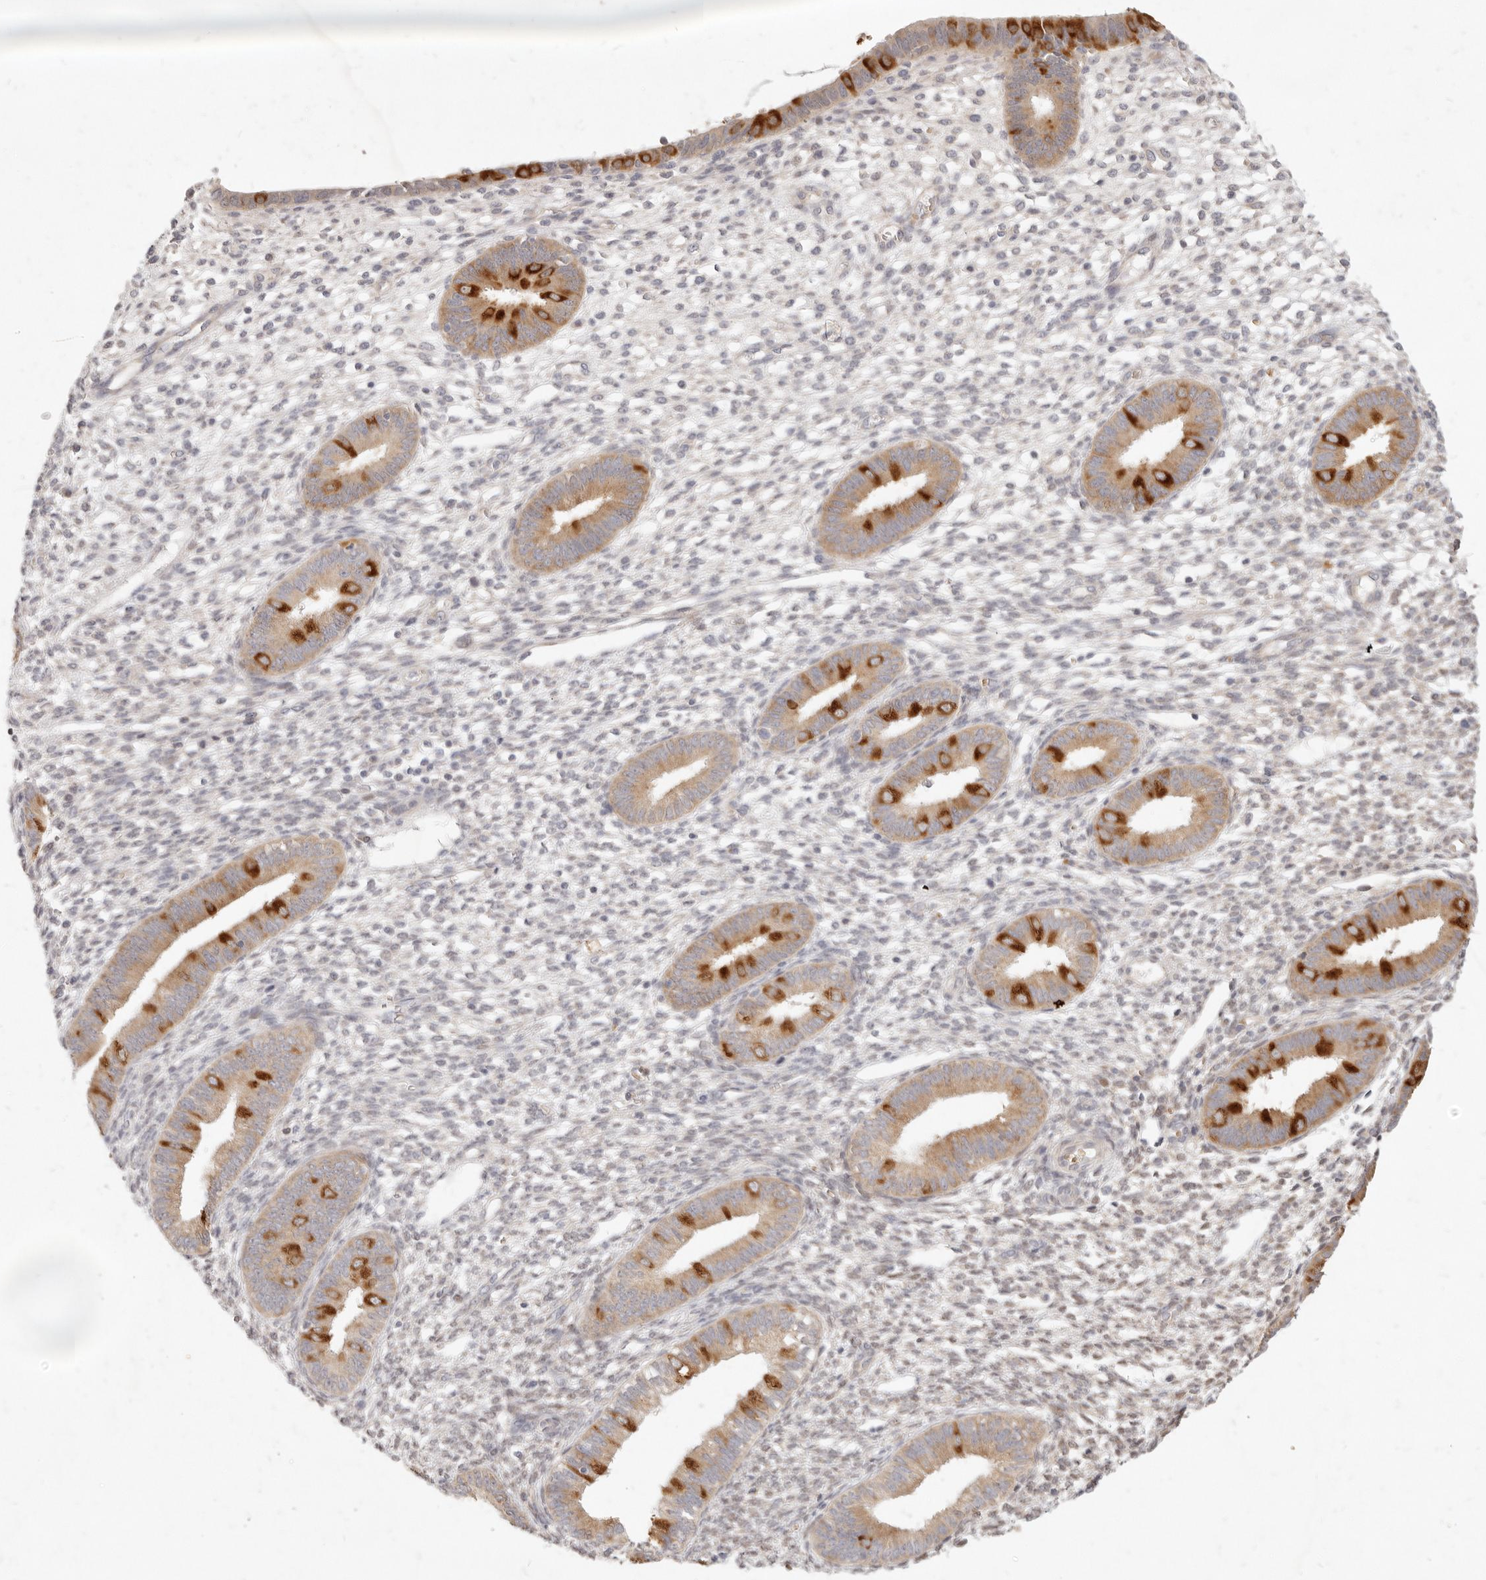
{"staining": {"intensity": "weak", "quantity": "<25%", "location": "nuclear"}, "tissue": "endometrium", "cell_type": "Cells in endometrial stroma", "image_type": "normal", "snomed": [{"axis": "morphology", "description": "Normal tissue, NOS"}, {"axis": "topography", "description": "Endometrium"}], "caption": "This micrograph is of normal endometrium stained with IHC to label a protein in brown with the nuclei are counter-stained blue. There is no expression in cells in endometrial stroma. (Brightfield microscopy of DAB (3,3'-diaminobenzidine) IHC at high magnification).", "gene": "ASCL3", "patient": {"sex": "female", "age": 46}}